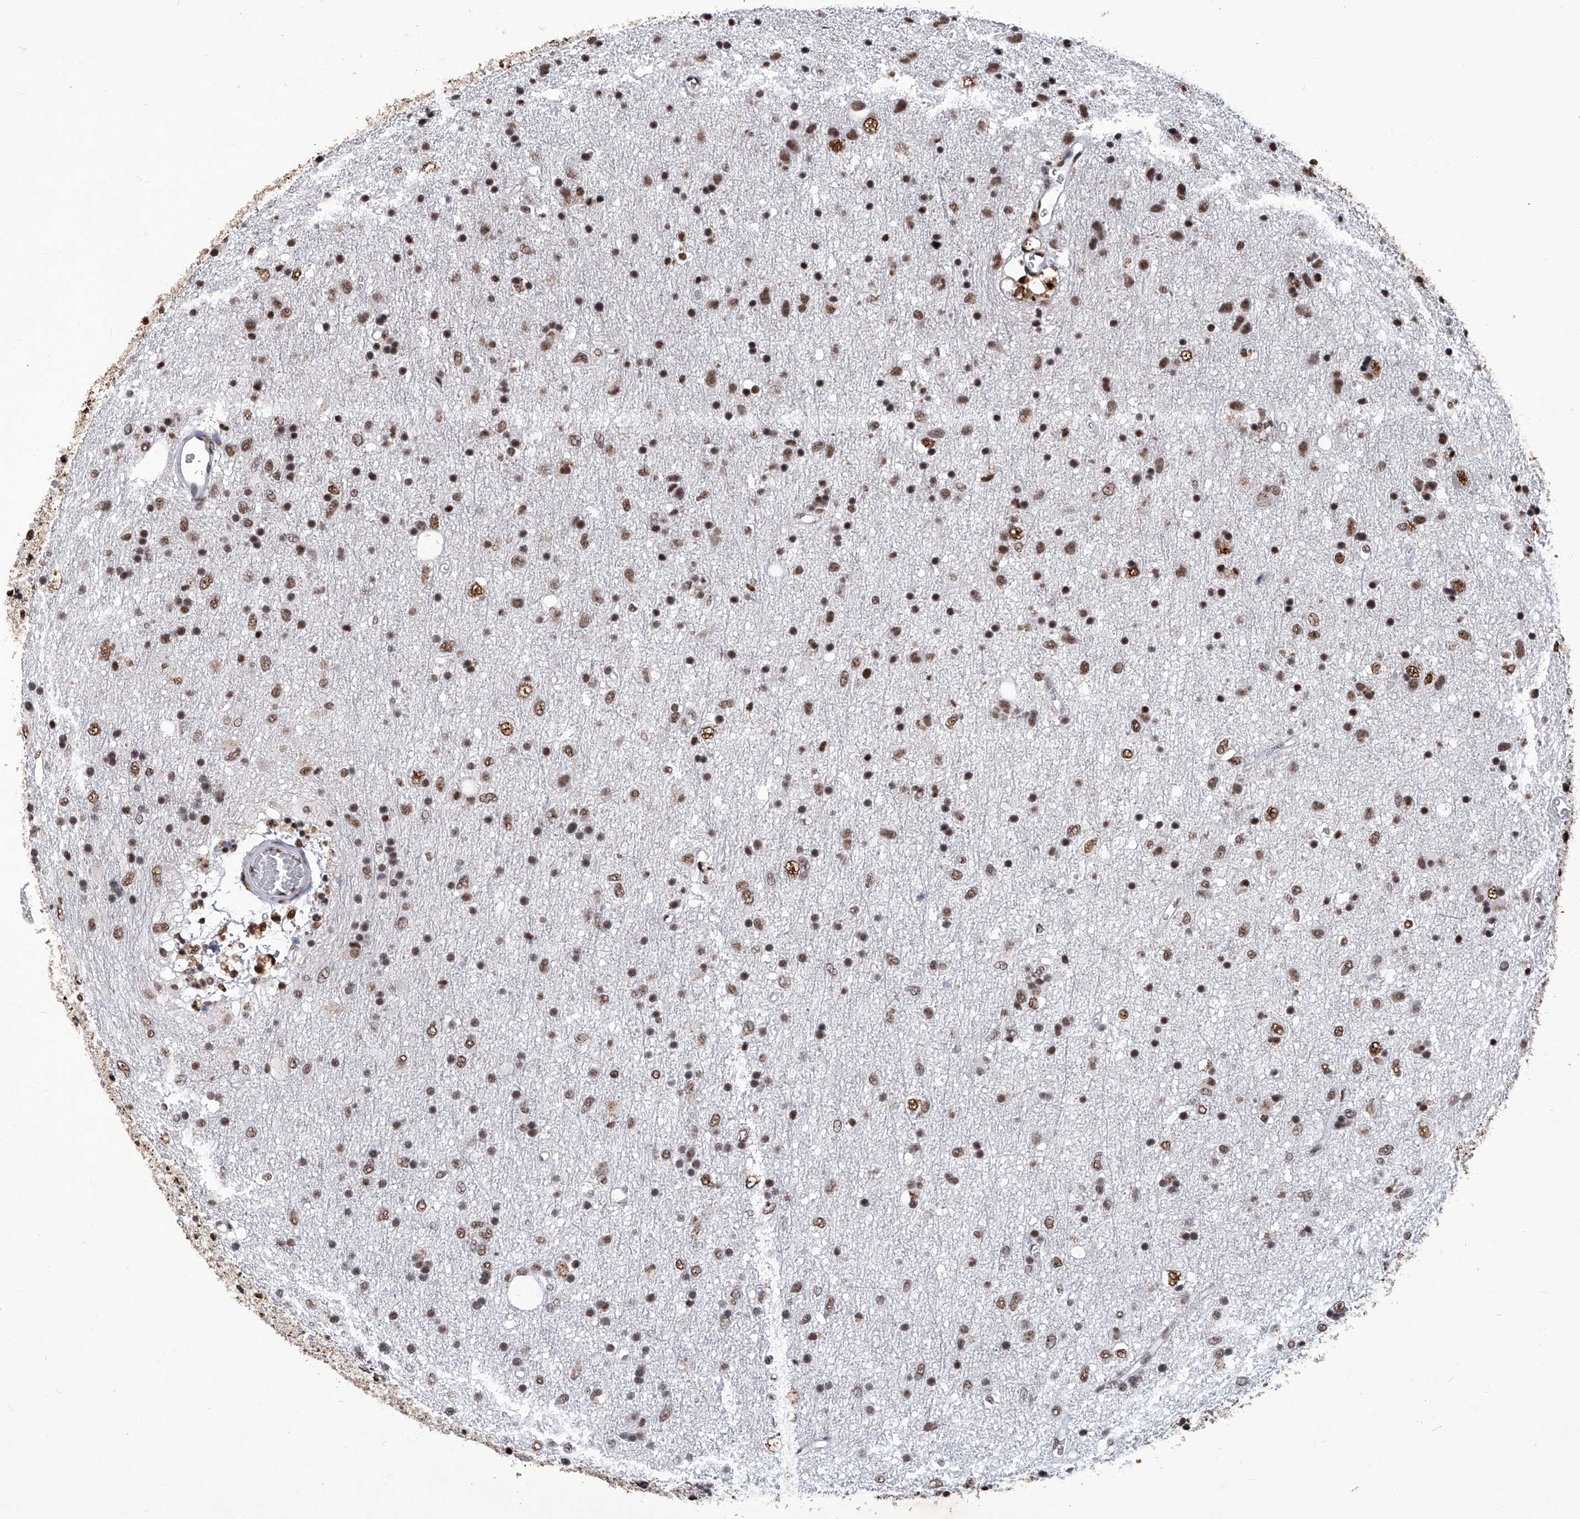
{"staining": {"intensity": "moderate", "quantity": ">75%", "location": "nuclear"}, "tissue": "glioma", "cell_type": "Tumor cells", "image_type": "cancer", "snomed": [{"axis": "morphology", "description": "Glioma, malignant, Low grade"}, {"axis": "topography", "description": "Brain"}], "caption": "Malignant glioma (low-grade) tissue displays moderate nuclear positivity in approximately >75% of tumor cells, visualized by immunohistochemistry.", "gene": "HBP1", "patient": {"sex": "male", "age": 77}}